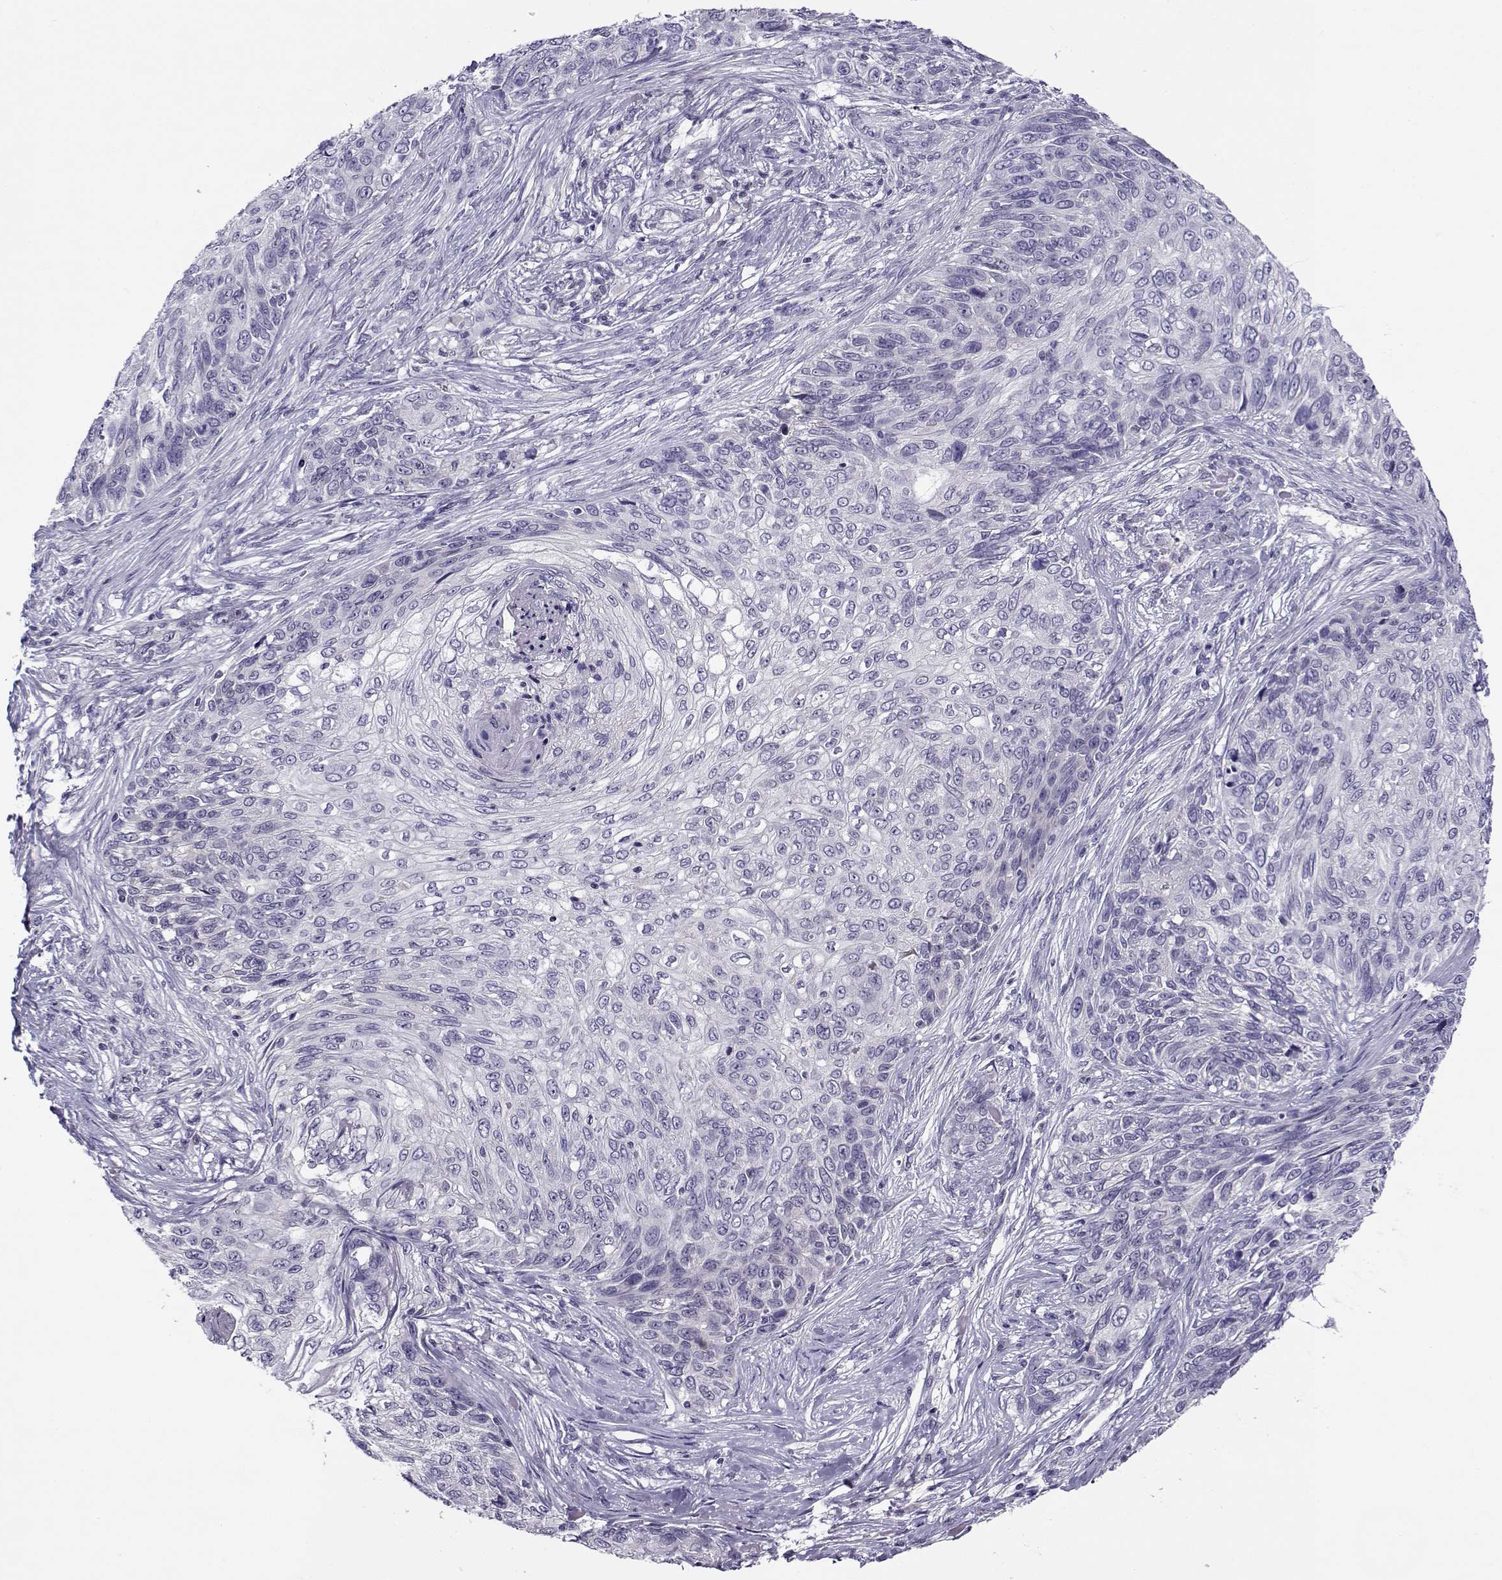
{"staining": {"intensity": "negative", "quantity": "none", "location": "none"}, "tissue": "skin cancer", "cell_type": "Tumor cells", "image_type": "cancer", "snomed": [{"axis": "morphology", "description": "Squamous cell carcinoma, NOS"}, {"axis": "topography", "description": "Skin"}], "caption": "High power microscopy image of an immunohistochemistry (IHC) image of skin squamous cell carcinoma, revealing no significant staining in tumor cells.", "gene": "FEZF1", "patient": {"sex": "male", "age": 92}}